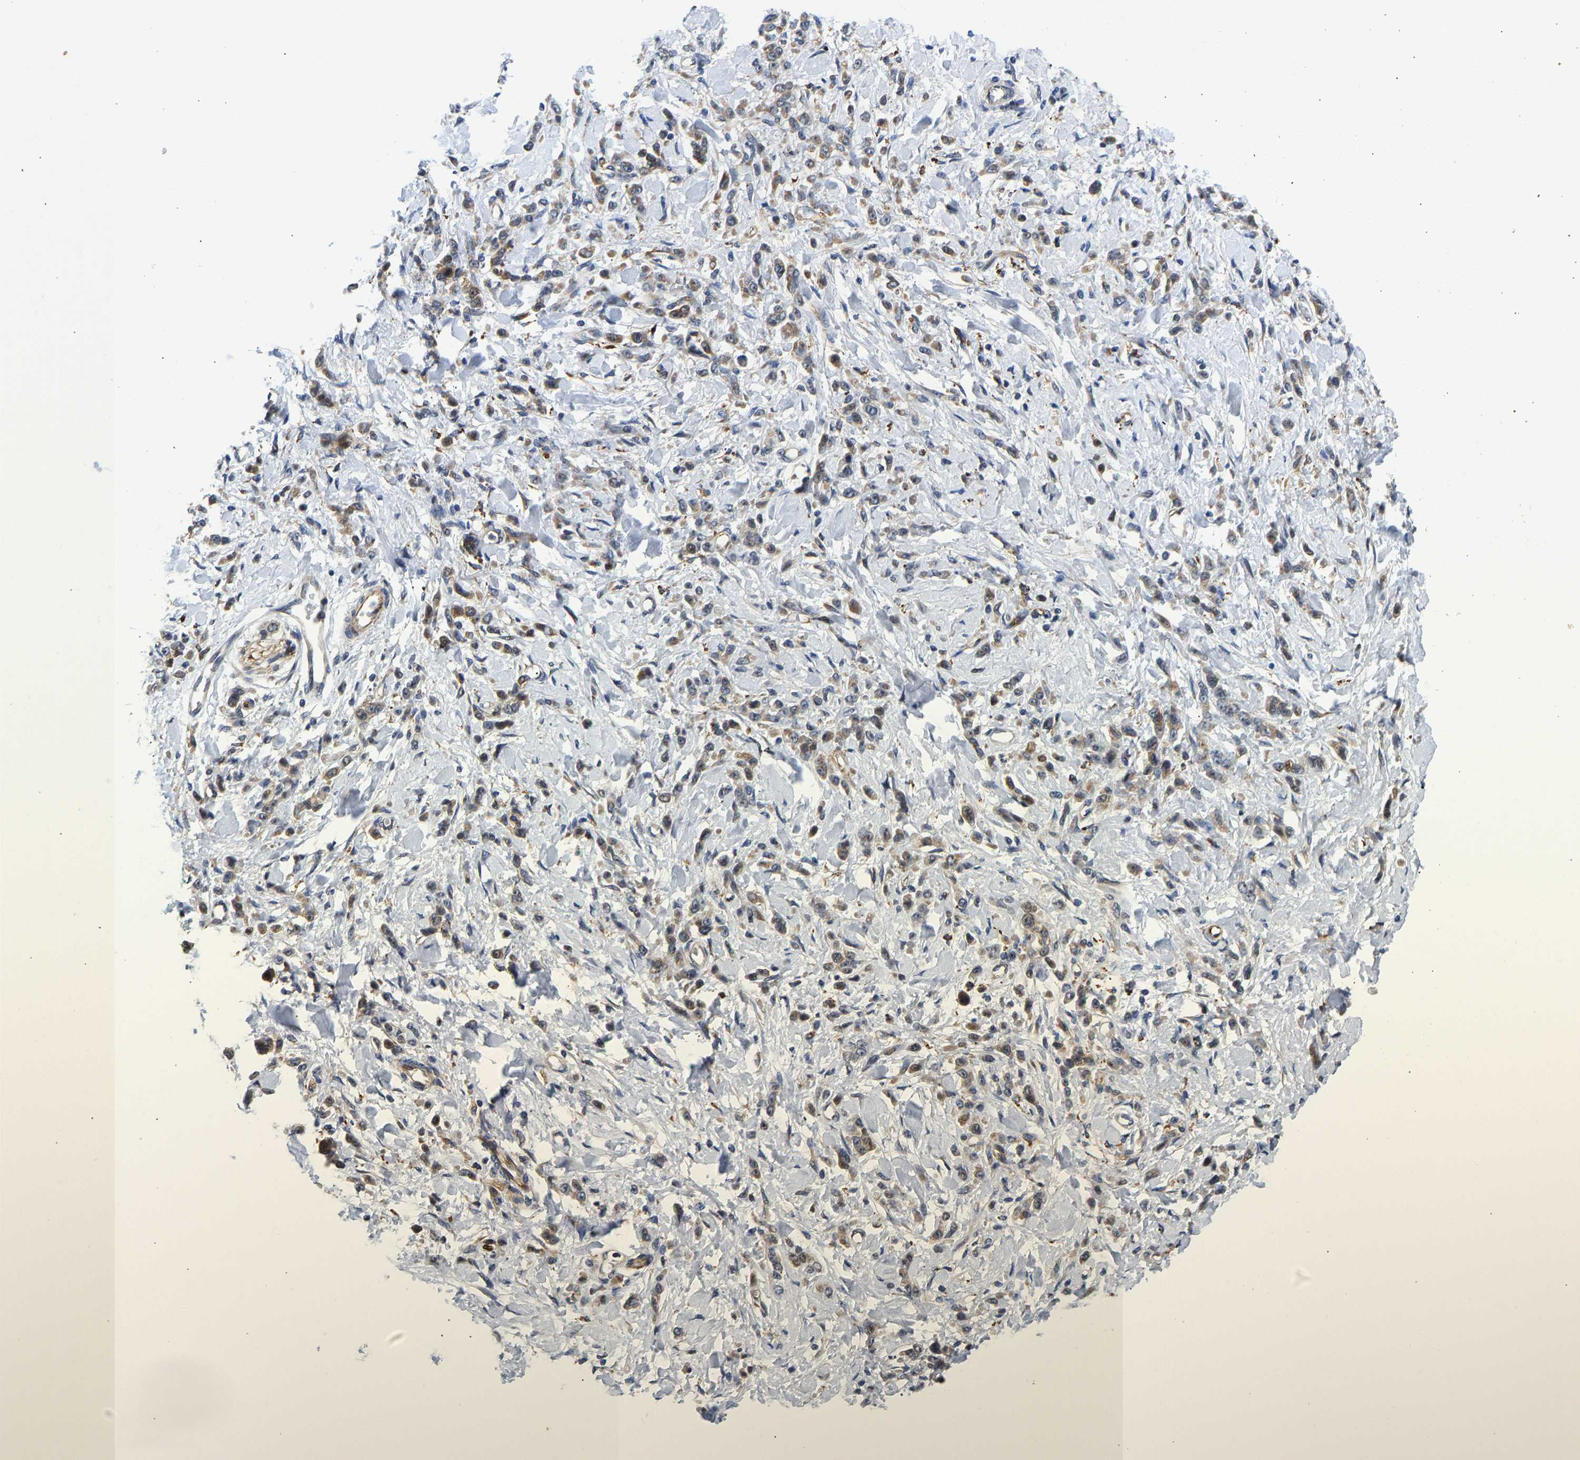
{"staining": {"intensity": "weak", "quantity": "25%-75%", "location": "cytoplasmic/membranous"}, "tissue": "stomach cancer", "cell_type": "Tumor cells", "image_type": "cancer", "snomed": [{"axis": "morphology", "description": "Normal tissue, NOS"}, {"axis": "morphology", "description": "Adenocarcinoma, NOS"}, {"axis": "topography", "description": "Stomach"}], "caption": "Stomach cancer (adenocarcinoma) stained for a protein (brown) displays weak cytoplasmic/membranous positive staining in approximately 25%-75% of tumor cells.", "gene": "RESF1", "patient": {"sex": "male", "age": 82}}